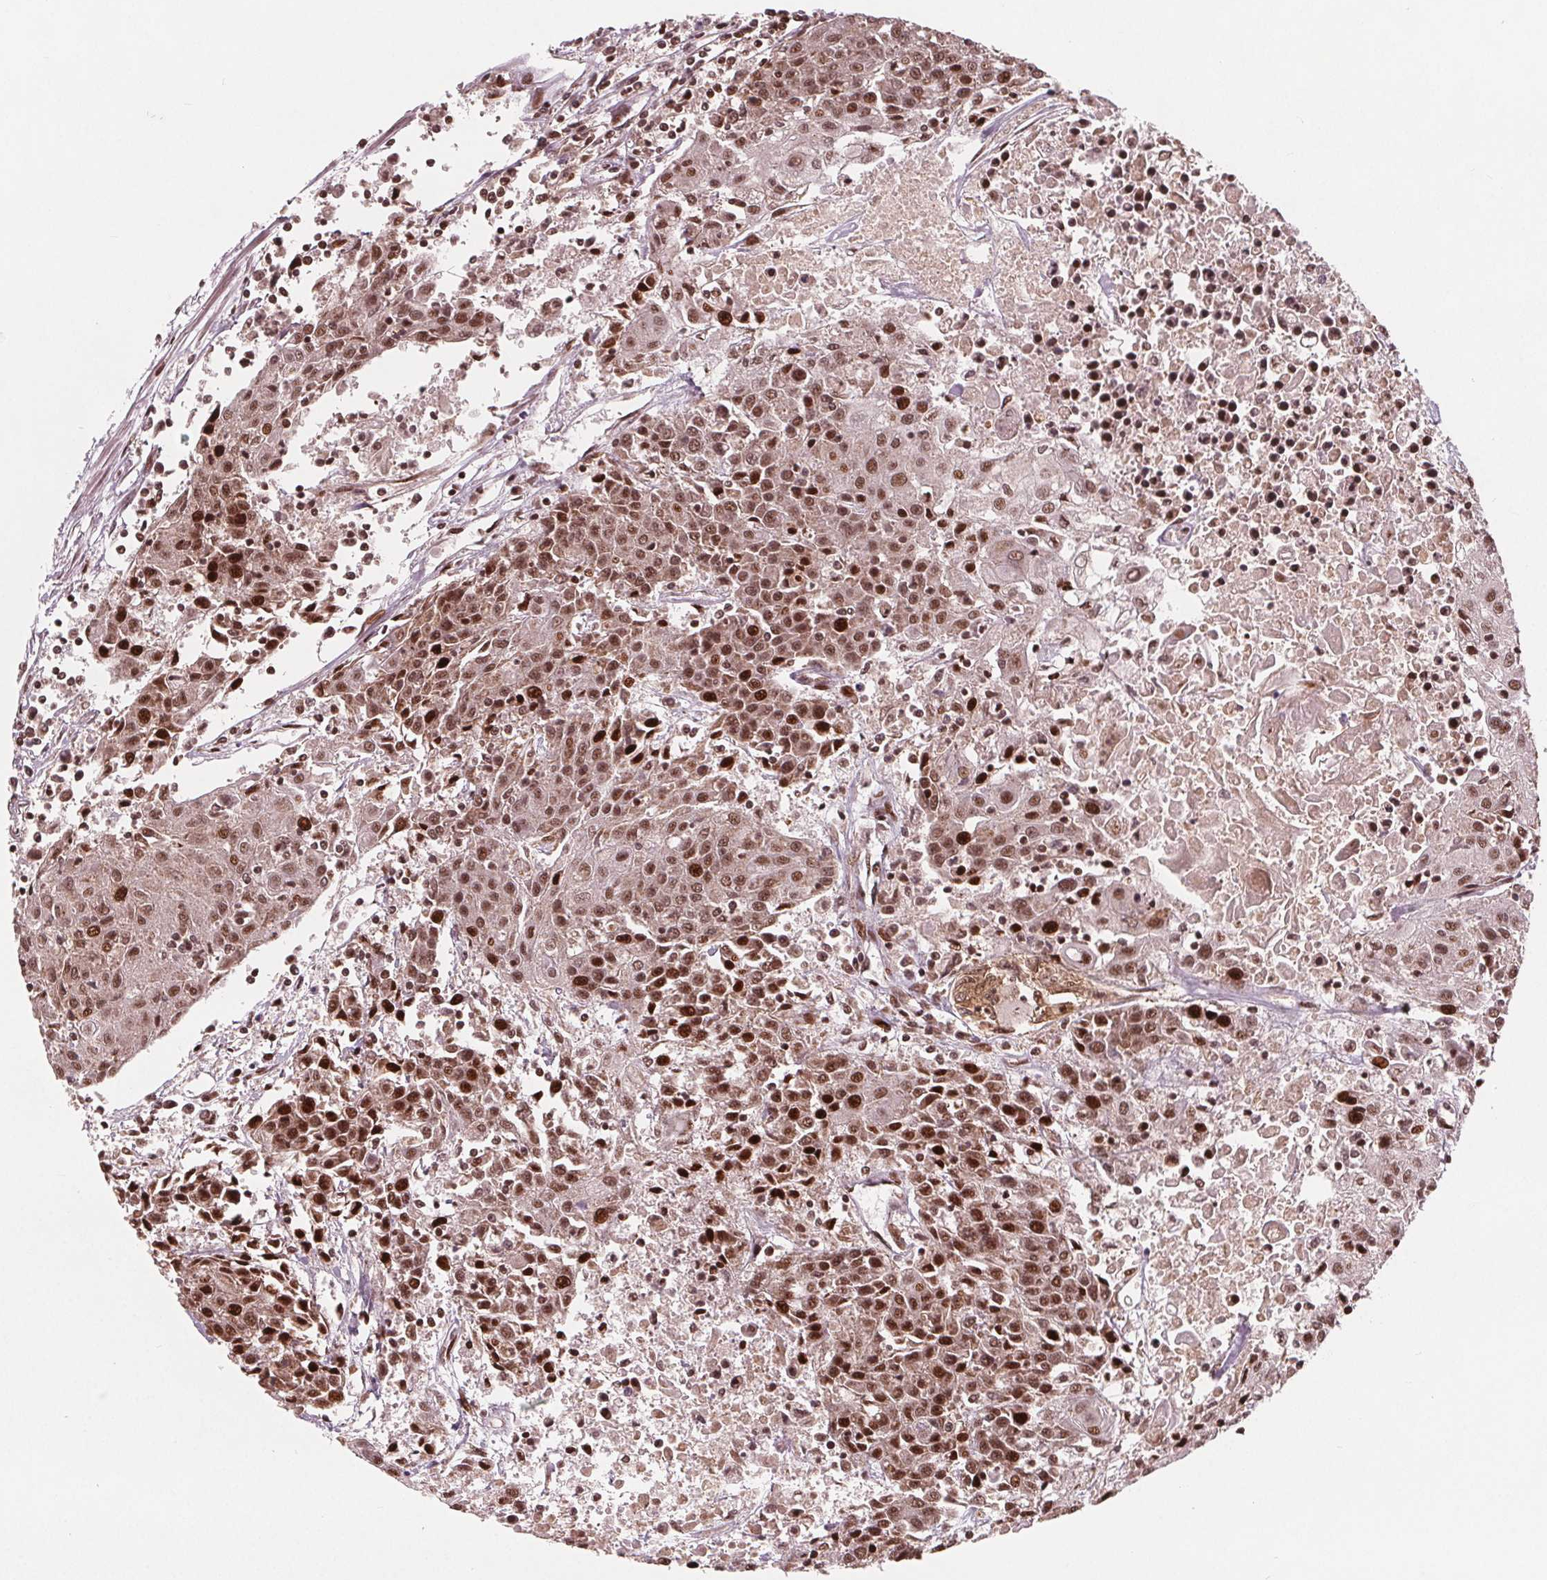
{"staining": {"intensity": "moderate", "quantity": ">75%", "location": "nuclear"}, "tissue": "urothelial cancer", "cell_type": "Tumor cells", "image_type": "cancer", "snomed": [{"axis": "morphology", "description": "Urothelial carcinoma, High grade"}, {"axis": "topography", "description": "Urinary bladder"}], "caption": "Brown immunohistochemical staining in human urothelial cancer displays moderate nuclear expression in approximately >75% of tumor cells.", "gene": "SNRNP35", "patient": {"sex": "female", "age": 85}}